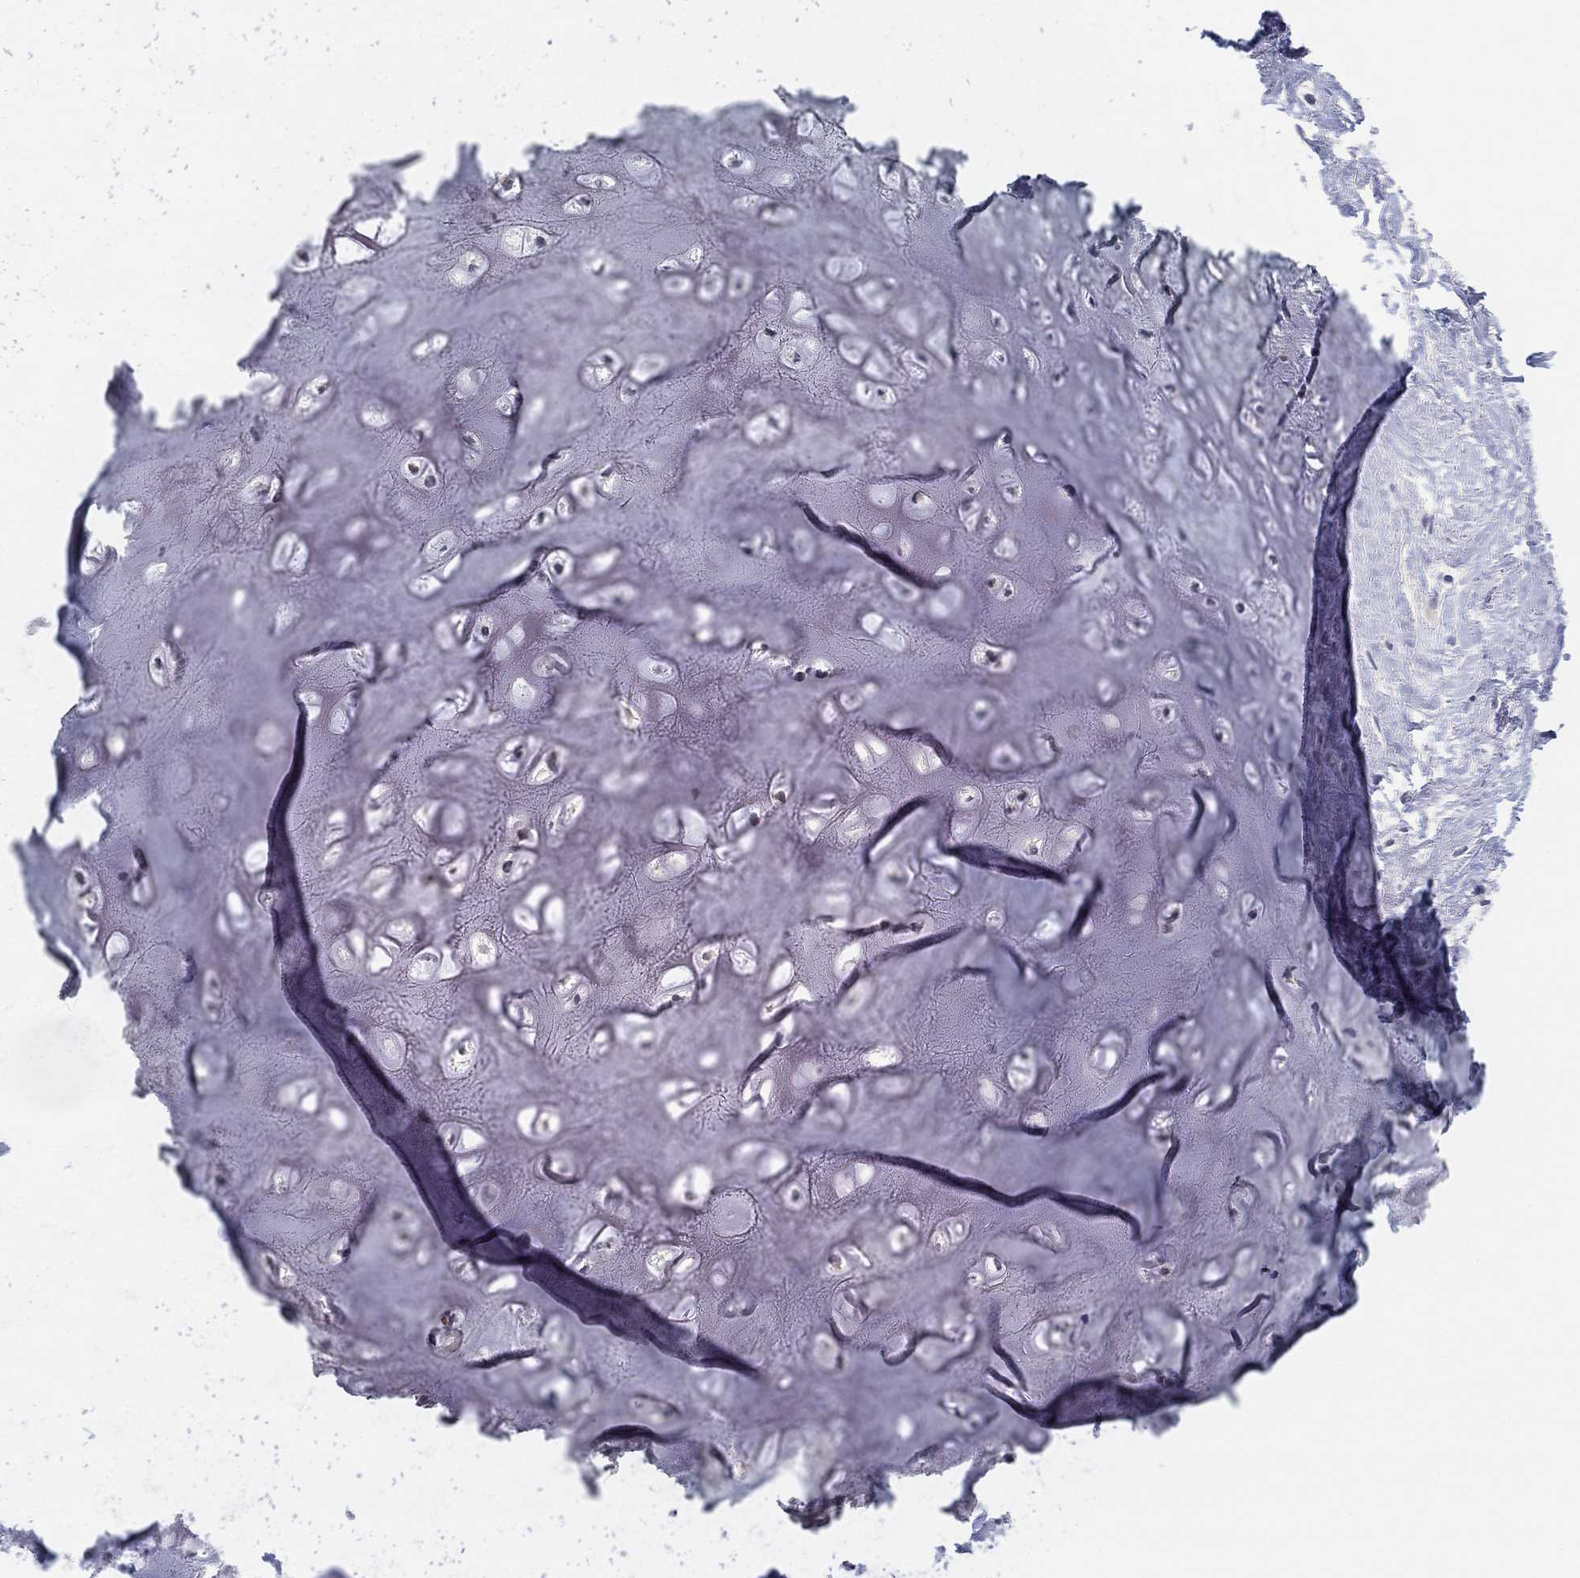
{"staining": {"intensity": "negative", "quantity": "none", "location": "none"}, "tissue": "adipose tissue", "cell_type": "Adipocytes", "image_type": "normal", "snomed": [{"axis": "morphology", "description": "Normal tissue, NOS"}, {"axis": "morphology", "description": "Squamous cell carcinoma, NOS"}, {"axis": "topography", "description": "Cartilage tissue"}, {"axis": "topography", "description": "Head-Neck"}], "caption": "The immunohistochemistry micrograph has no significant expression in adipocytes of adipose tissue. (IHC, brightfield microscopy, high magnification).", "gene": "PRC1", "patient": {"sex": "male", "age": 62}}